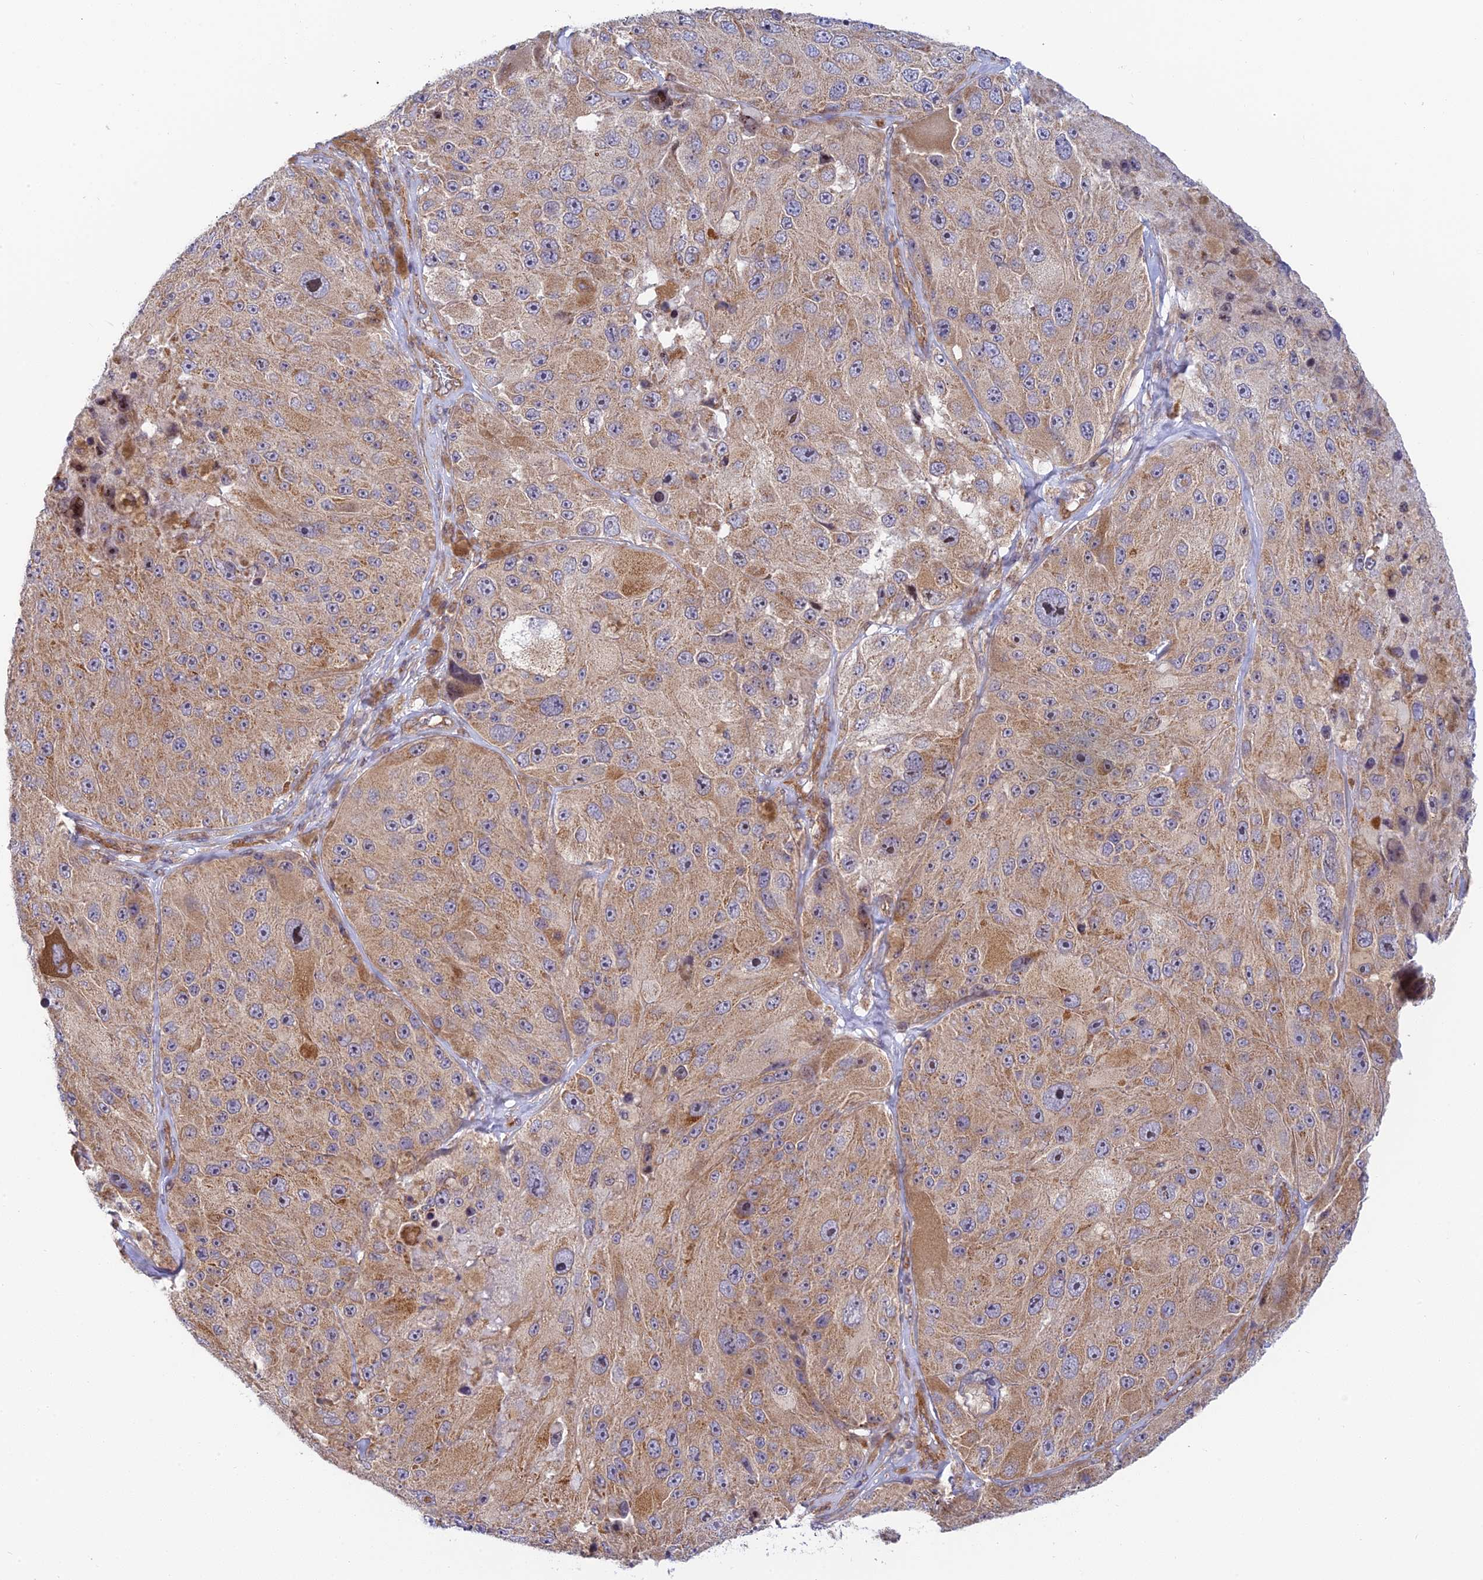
{"staining": {"intensity": "weak", "quantity": "25%-75%", "location": "cytoplasmic/membranous"}, "tissue": "melanoma", "cell_type": "Tumor cells", "image_type": "cancer", "snomed": [{"axis": "morphology", "description": "Malignant melanoma, Metastatic site"}, {"axis": "topography", "description": "Lymph node"}], "caption": "Weak cytoplasmic/membranous staining is seen in approximately 25%-75% of tumor cells in malignant melanoma (metastatic site). (DAB IHC, brown staining for protein, blue staining for nuclei).", "gene": "HOOK2", "patient": {"sex": "male", "age": 62}}